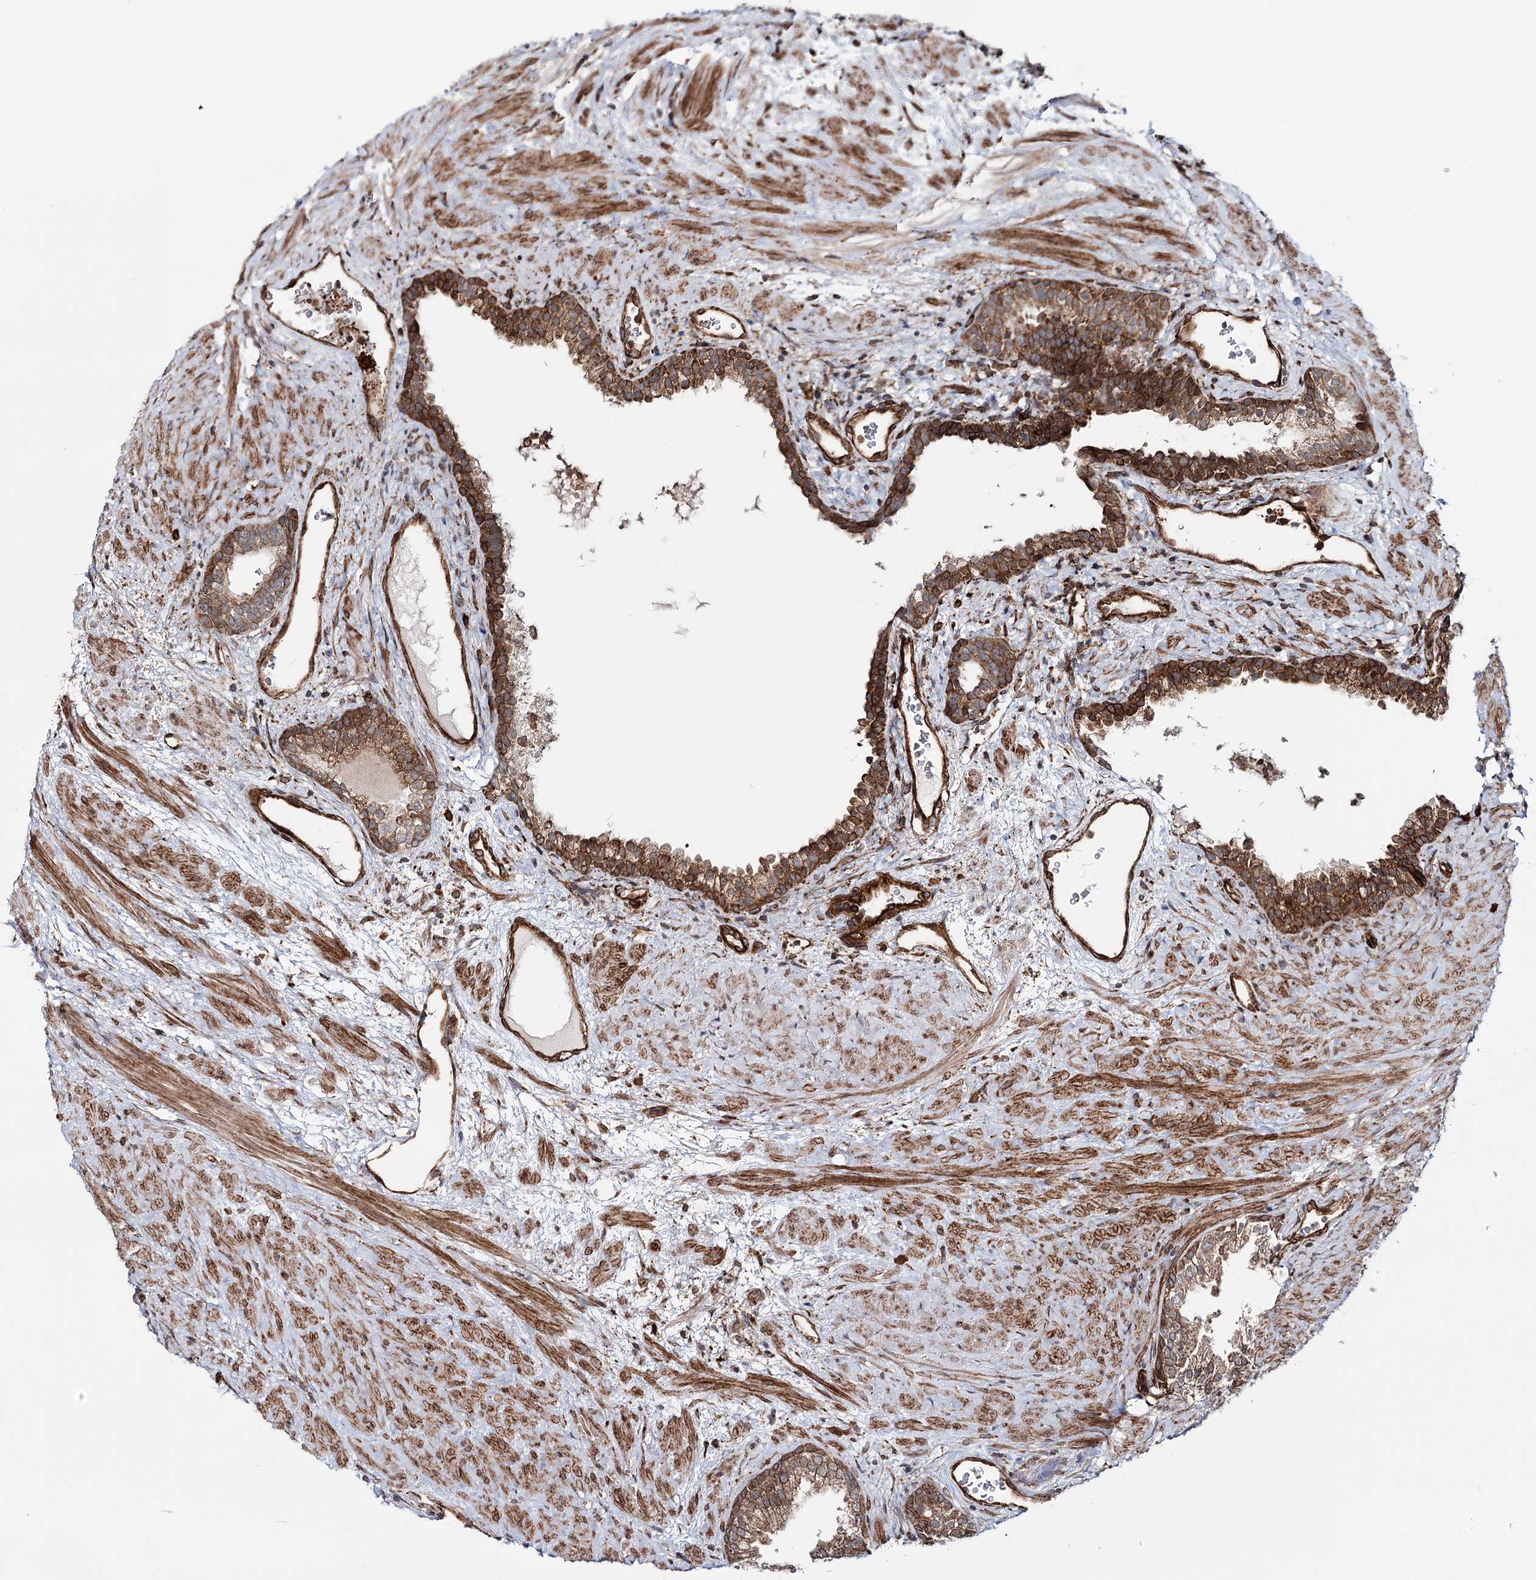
{"staining": {"intensity": "strong", "quantity": "25%-75%", "location": "cytoplasmic/membranous"}, "tissue": "prostate", "cell_type": "Glandular cells", "image_type": "normal", "snomed": [{"axis": "morphology", "description": "Normal tissue, NOS"}, {"axis": "topography", "description": "Prostate"}], "caption": "Unremarkable prostate shows strong cytoplasmic/membranous staining in about 25%-75% of glandular cells Nuclei are stained in blue..", "gene": "MKNK1", "patient": {"sex": "male", "age": 76}}